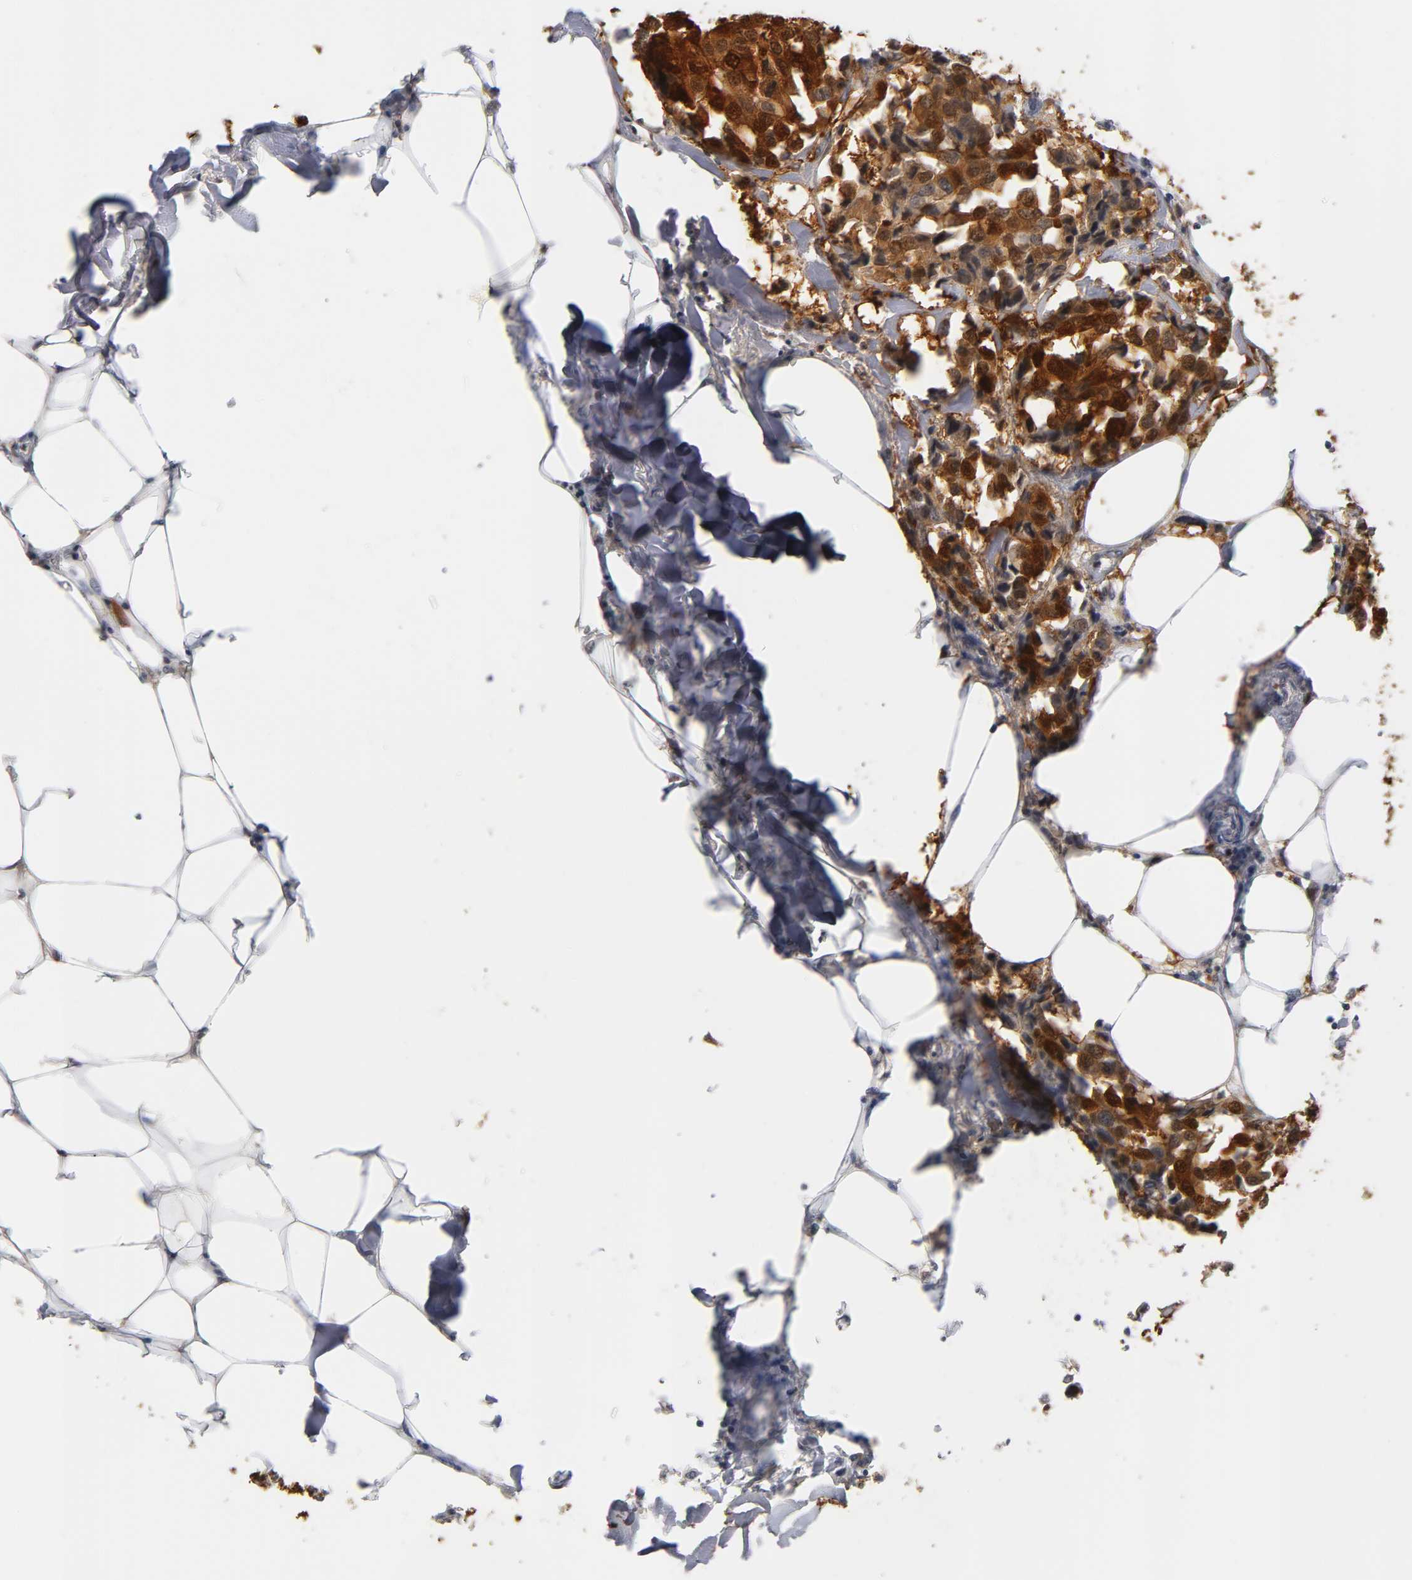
{"staining": {"intensity": "strong", "quantity": ">75%", "location": "cytoplasmic/membranous,nuclear"}, "tissue": "breast cancer", "cell_type": "Tumor cells", "image_type": "cancer", "snomed": [{"axis": "morphology", "description": "Duct carcinoma"}, {"axis": "topography", "description": "Breast"}], "caption": "Breast cancer (infiltrating ductal carcinoma) stained with a protein marker reveals strong staining in tumor cells.", "gene": "CRABP2", "patient": {"sex": "female", "age": 80}}